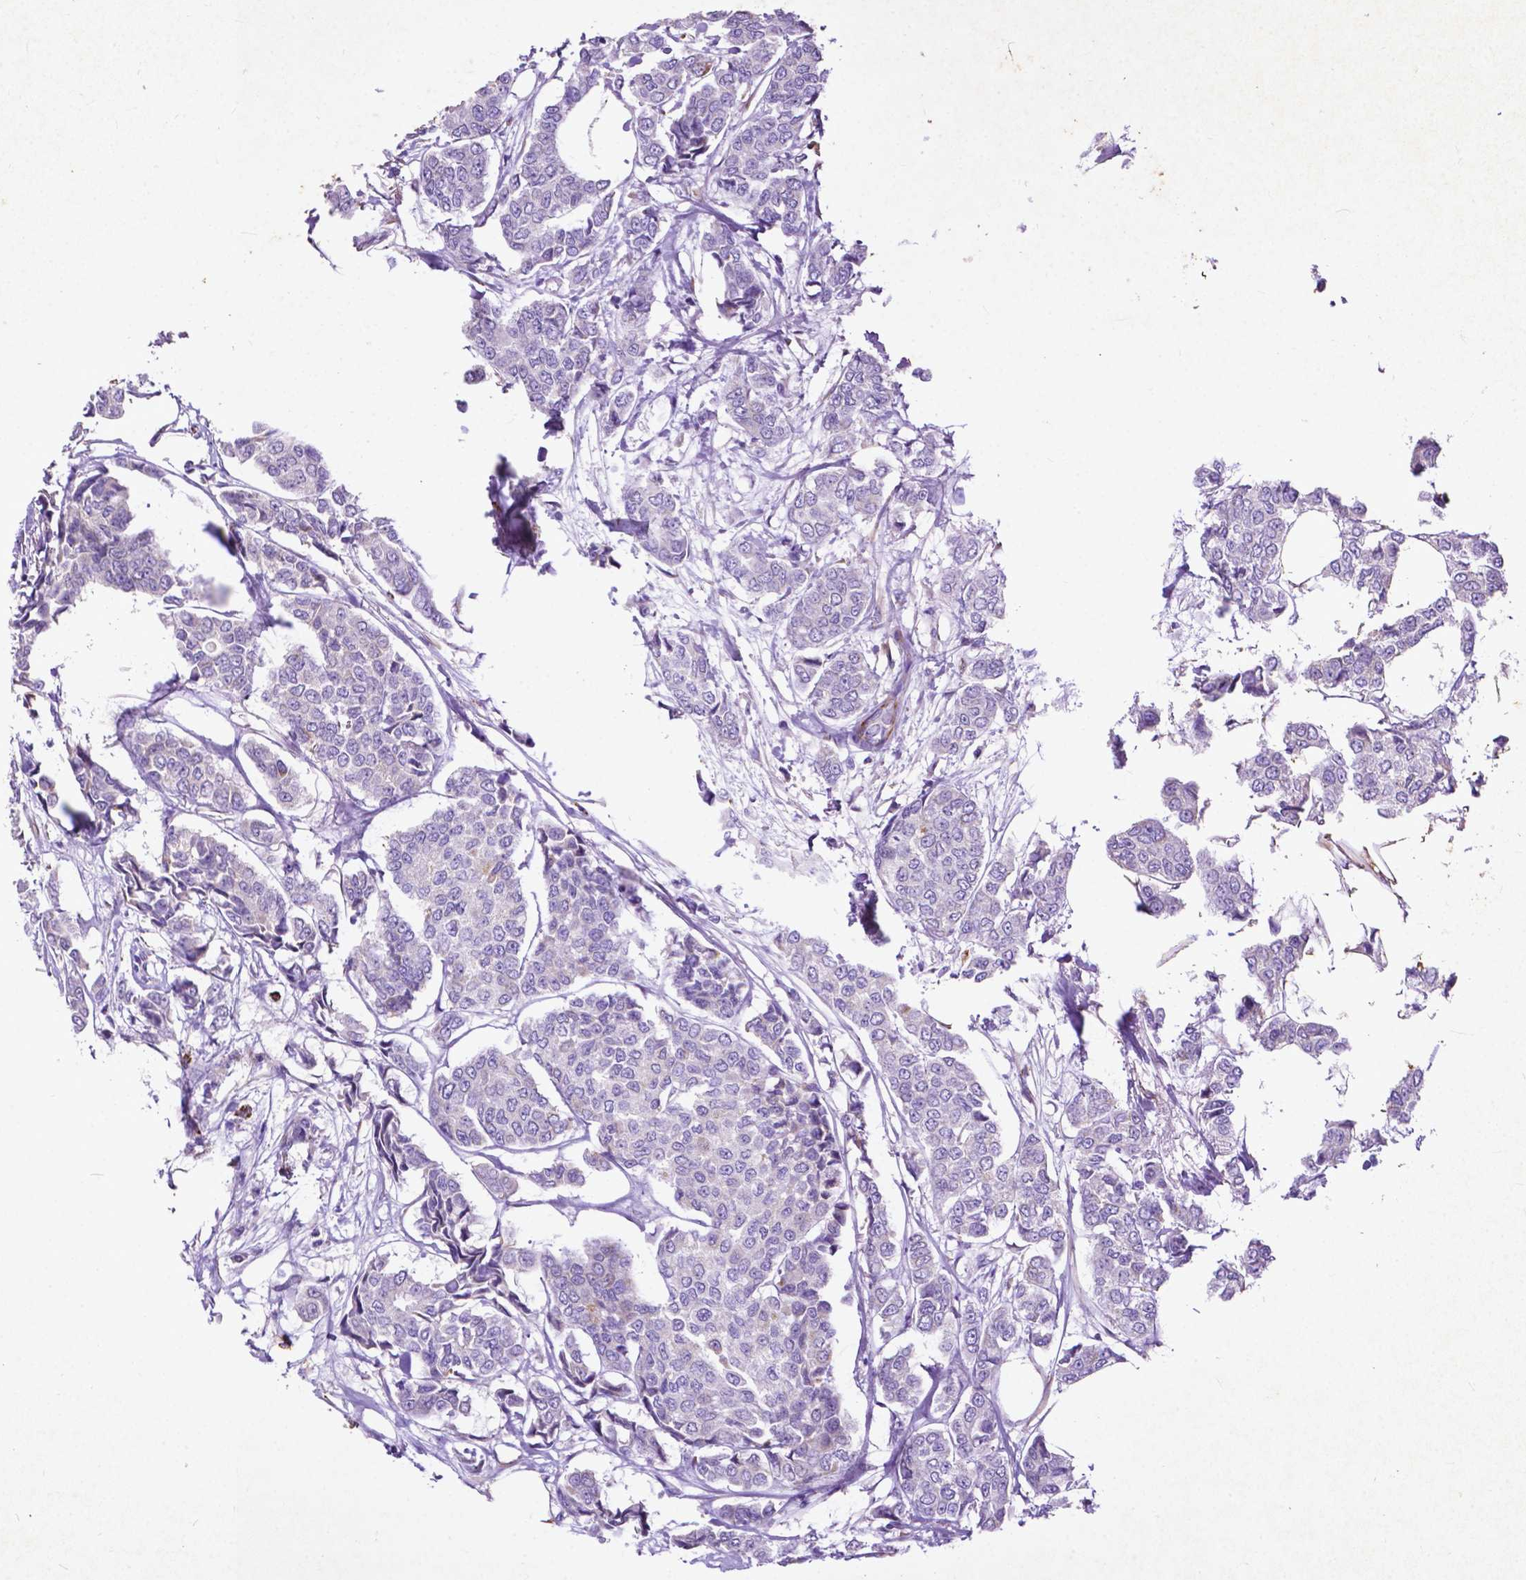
{"staining": {"intensity": "negative", "quantity": "none", "location": "none"}, "tissue": "breast cancer", "cell_type": "Tumor cells", "image_type": "cancer", "snomed": [{"axis": "morphology", "description": "Duct carcinoma"}, {"axis": "topography", "description": "Breast"}], "caption": "Micrograph shows no significant protein expression in tumor cells of invasive ductal carcinoma (breast).", "gene": "THEGL", "patient": {"sex": "female", "age": 94}}